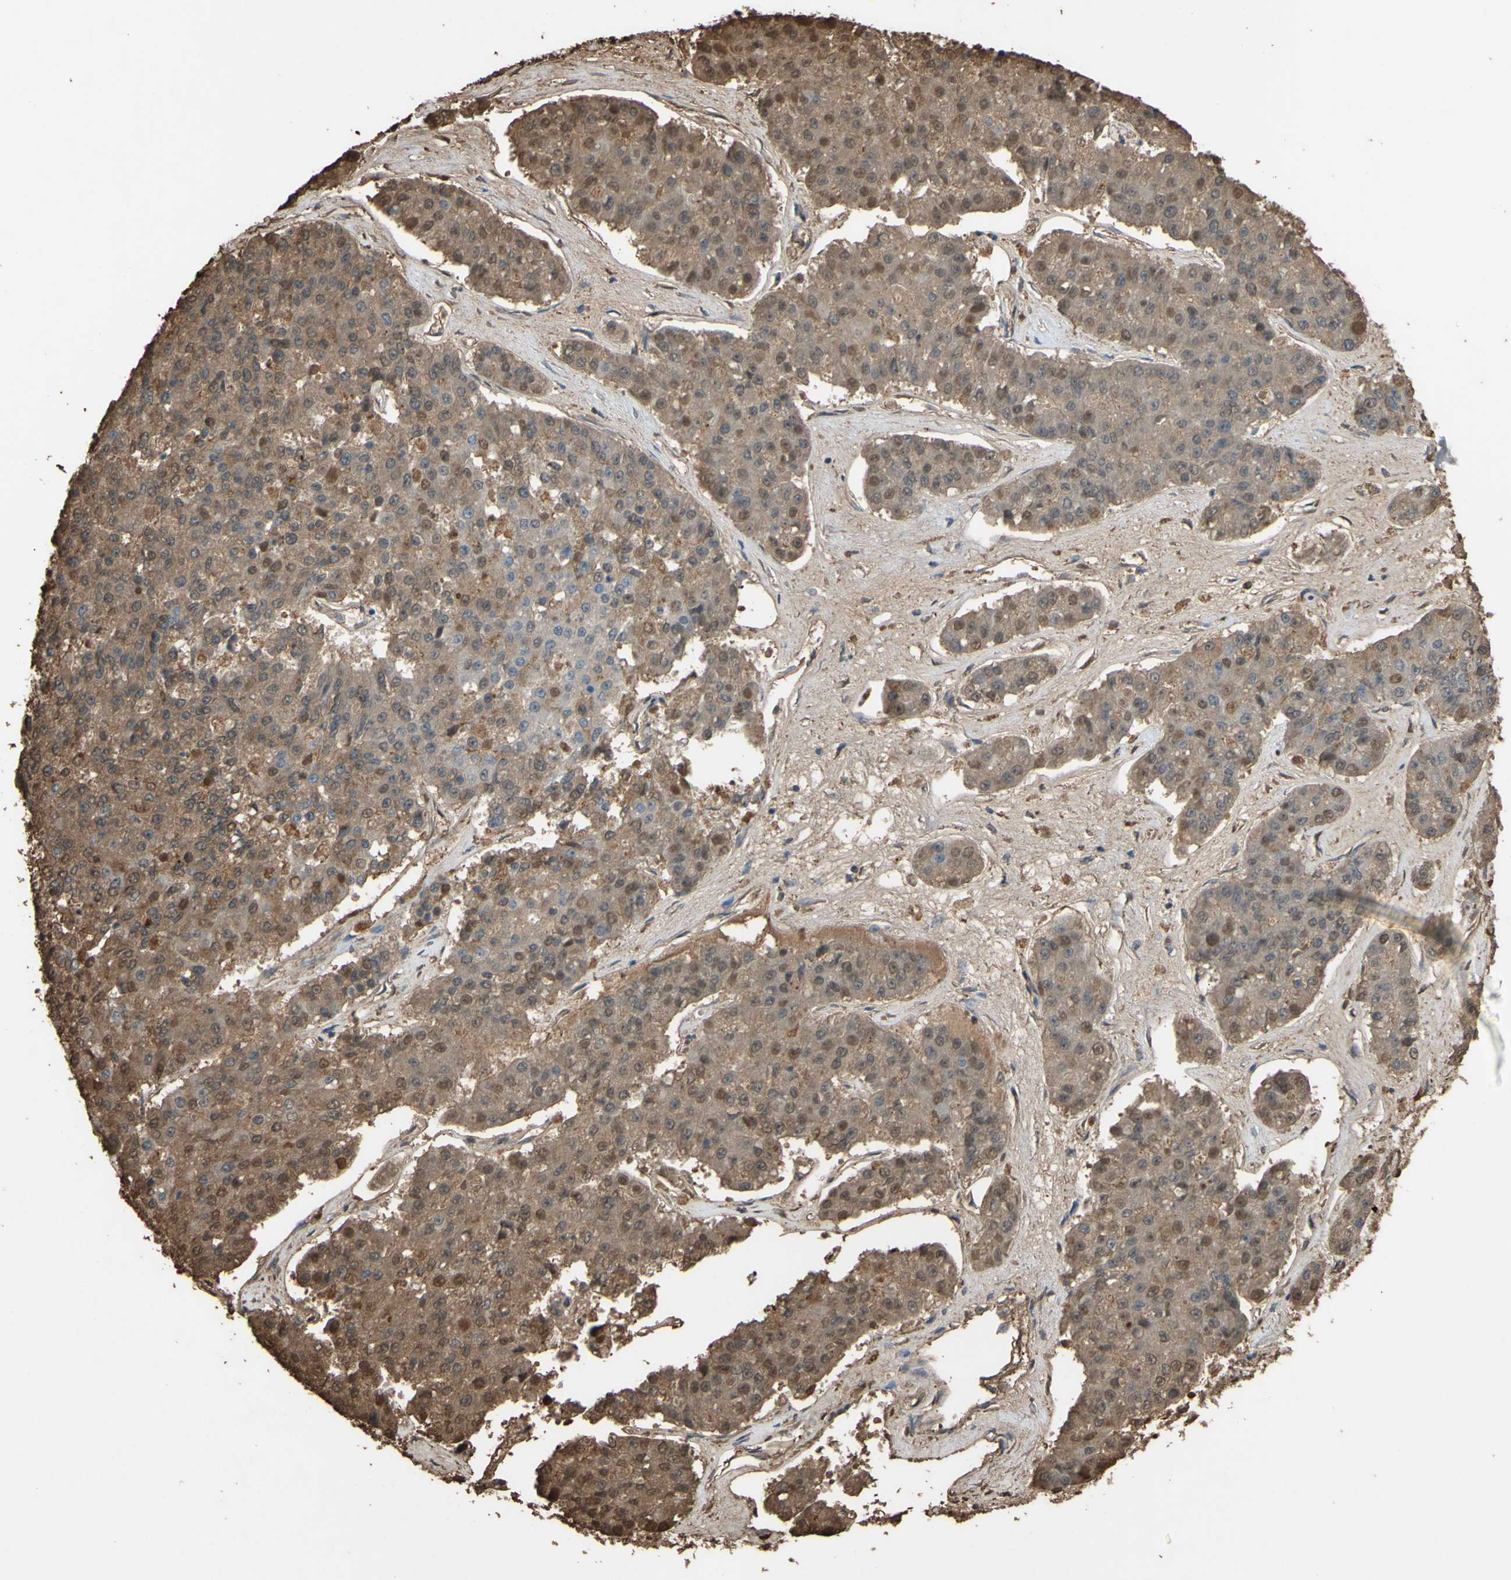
{"staining": {"intensity": "moderate", "quantity": ">75%", "location": "cytoplasmic/membranous"}, "tissue": "pancreatic cancer", "cell_type": "Tumor cells", "image_type": "cancer", "snomed": [{"axis": "morphology", "description": "Adenocarcinoma, NOS"}, {"axis": "topography", "description": "Pancreas"}], "caption": "A brown stain labels moderate cytoplasmic/membranous staining of a protein in human adenocarcinoma (pancreatic) tumor cells.", "gene": "PTGDS", "patient": {"sex": "male", "age": 50}}